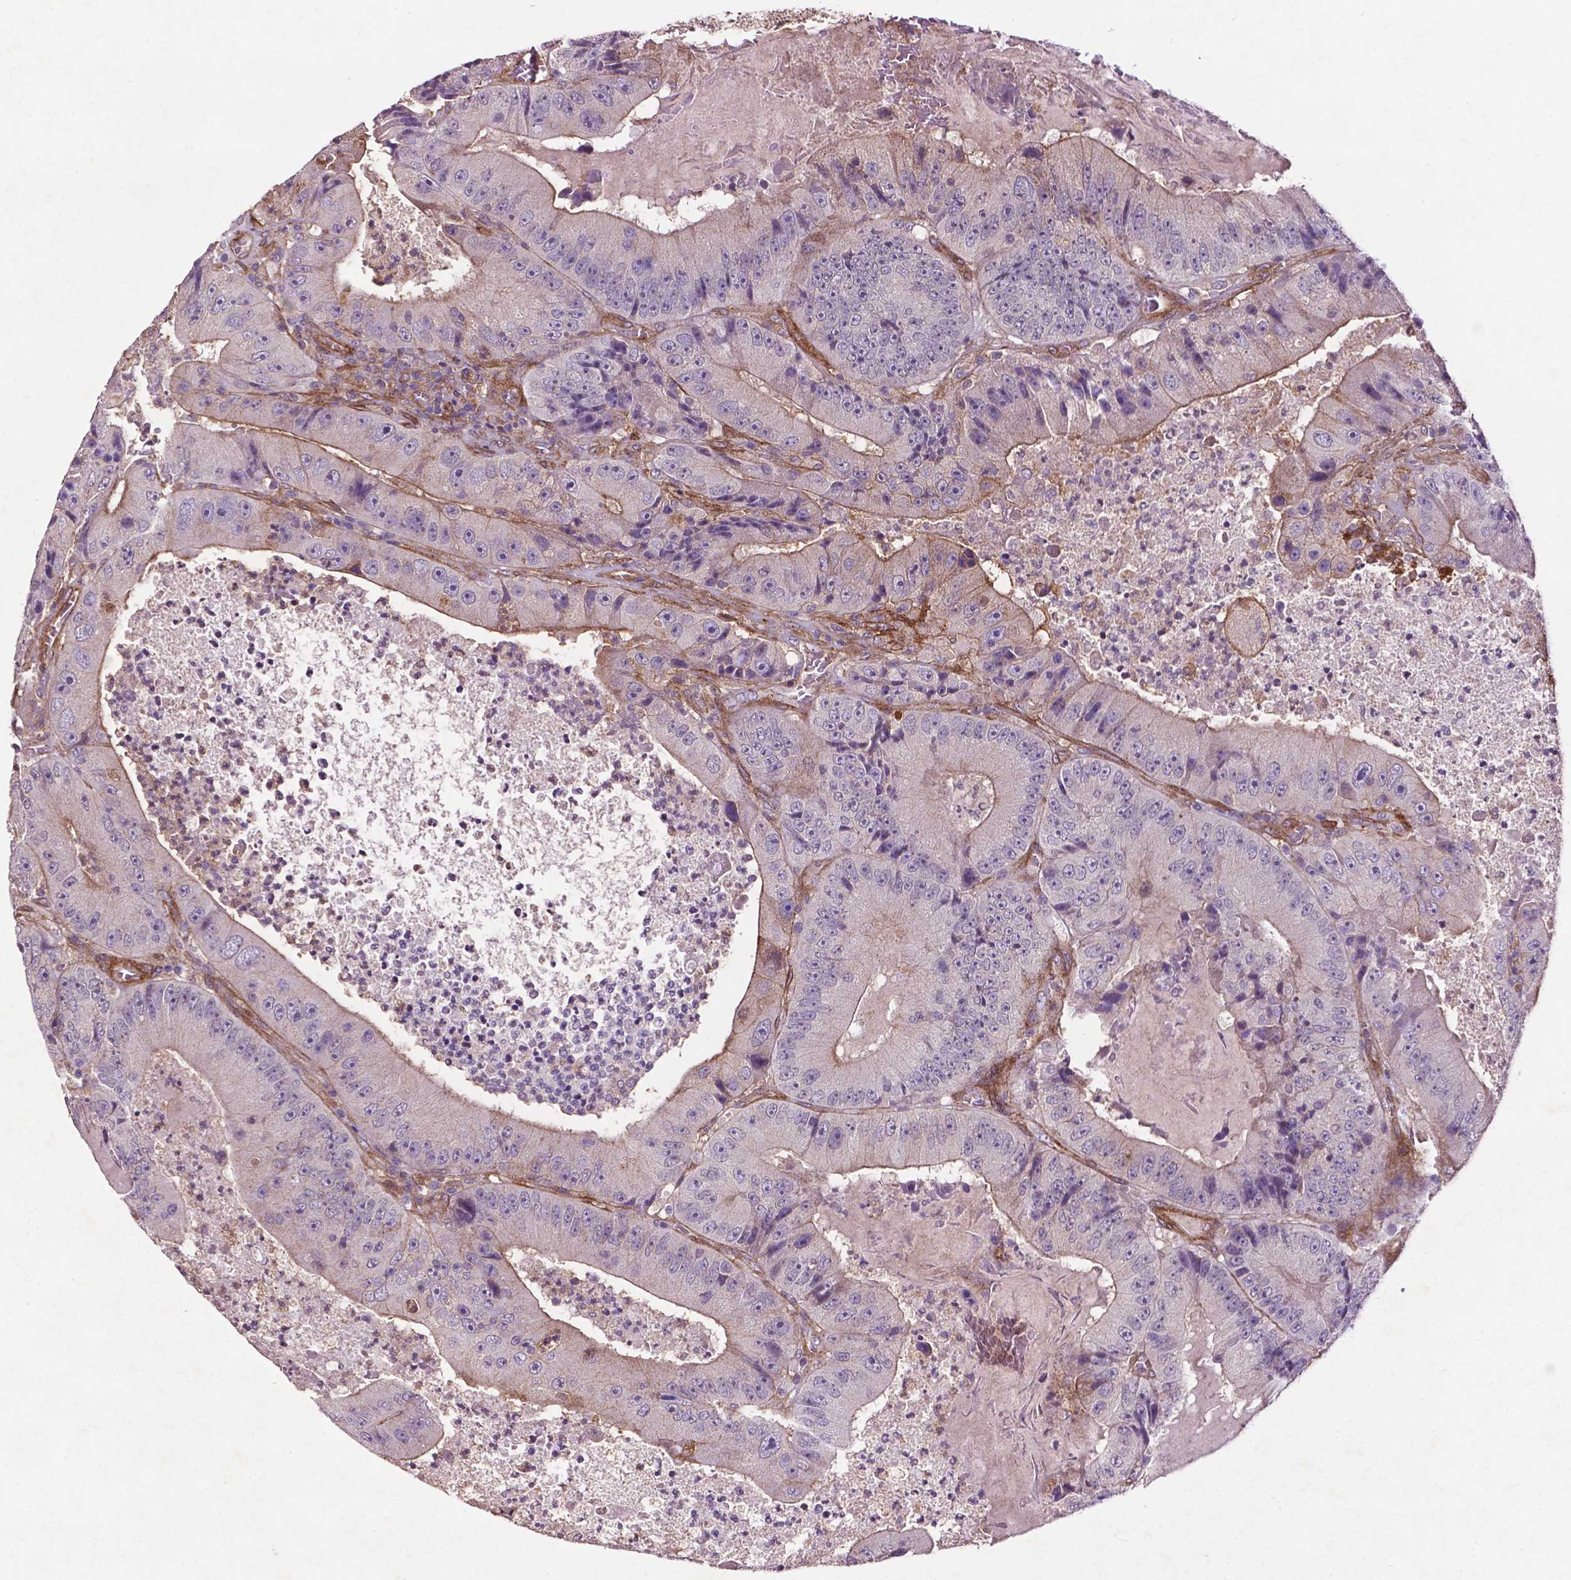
{"staining": {"intensity": "weak", "quantity": "25%-75%", "location": "cytoplasmic/membranous"}, "tissue": "colorectal cancer", "cell_type": "Tumor cells", "image_type": "cancer", "snomed": [{"axis": "morphology", "description": "Adenocarcinoma, NOS"}, {"axis": "topography", "description": "Colon"}], "caption": "Brown immunohistochemical staining in adenocarcinoma (colorectal) shows weak cytoplasmic/membranous staining in about 25%-75% of tumor cells.", "gene": "RRAS", "patient": {"sex": "female", "age": 86}}